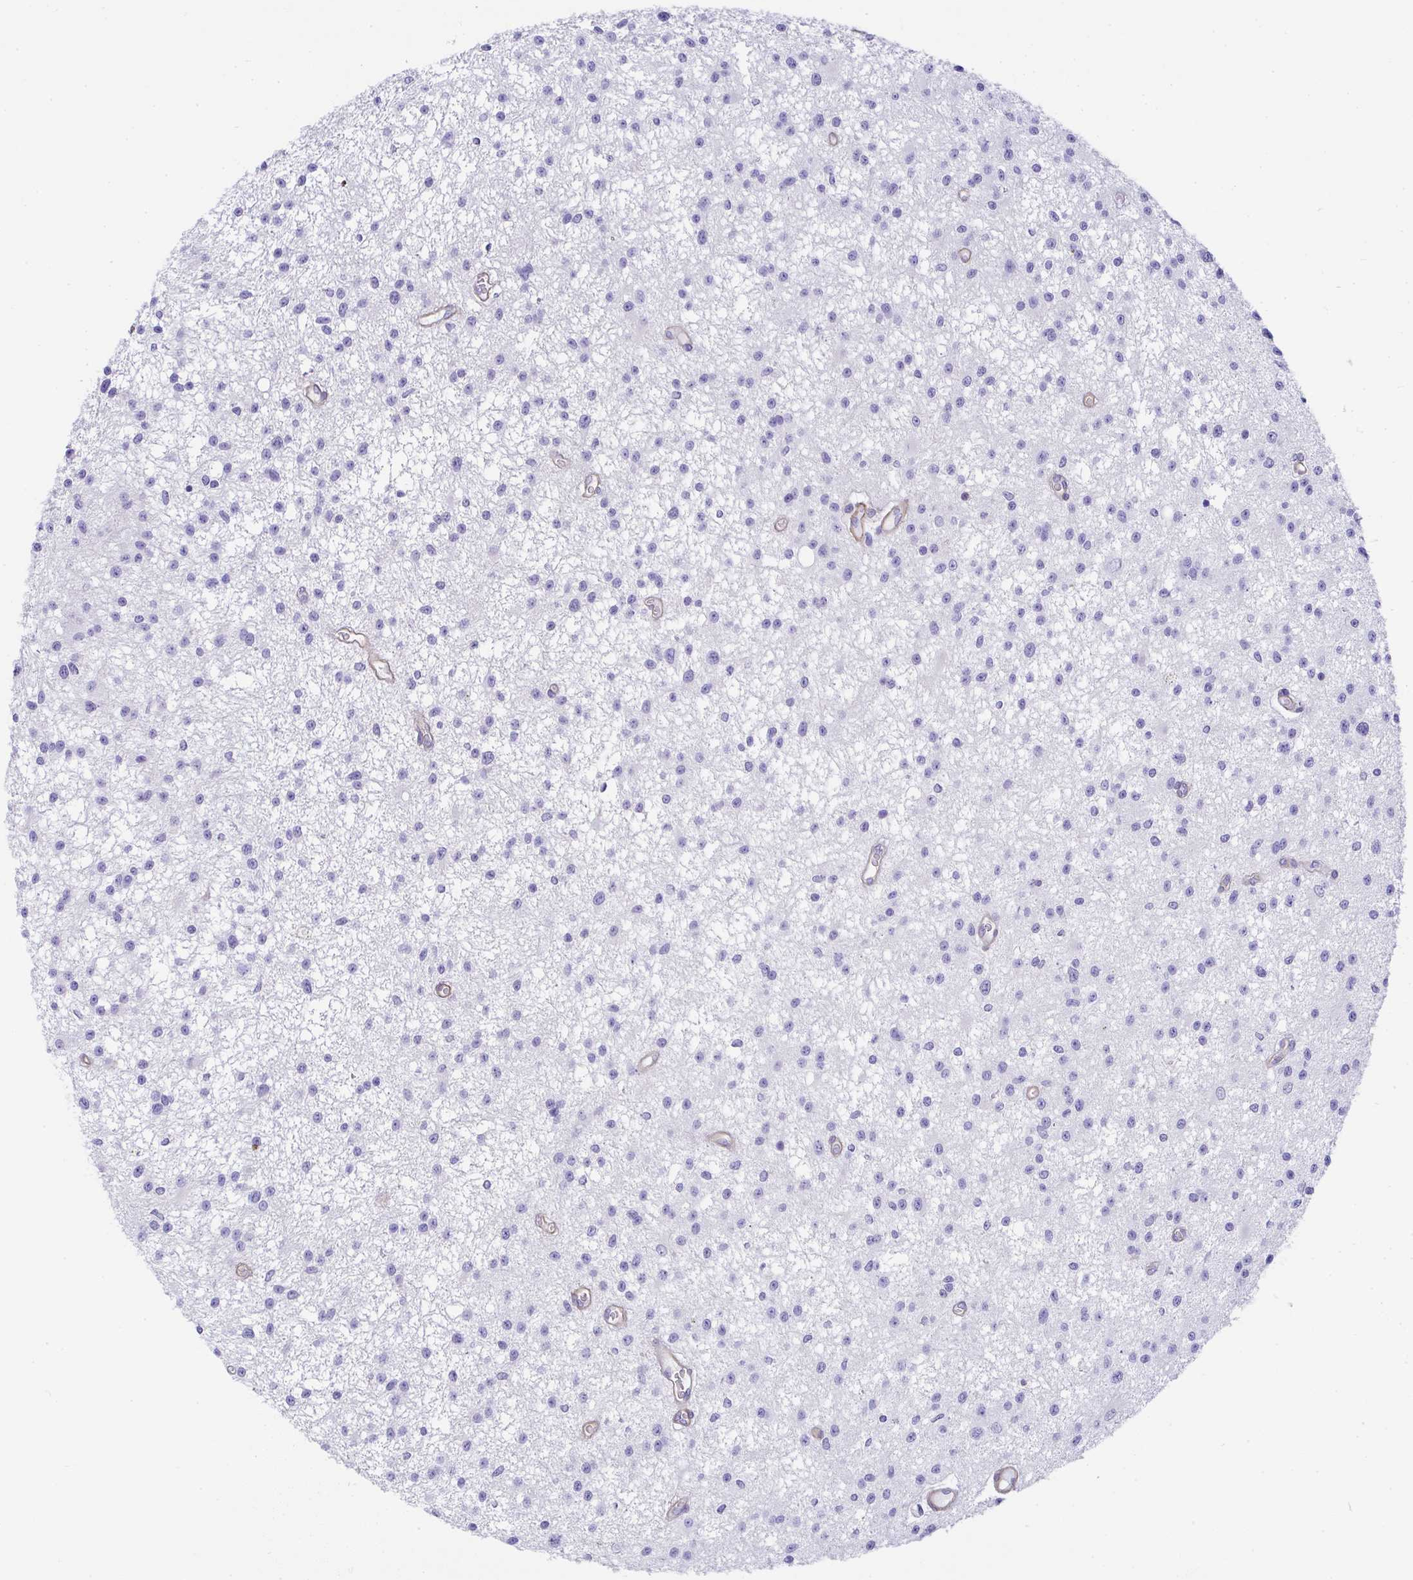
{"staining": {"intensity": "negative", "quantity": "none", "location": "none"}, "tissue": "glioma", "cell_type": "Tumor cells", "image_type": "cancer", "snomed": [{"axis": "morphology", "description": "Glioma, malignant, Low grade"}, {"axis": "topography", "description": "Brain"}], "caption": "Immunohistochemical staining of human glioma displays no significant positivity in tumor cells.", "gene": "TNFAIP8", "patient": {"sex": "male", "age": 43}}